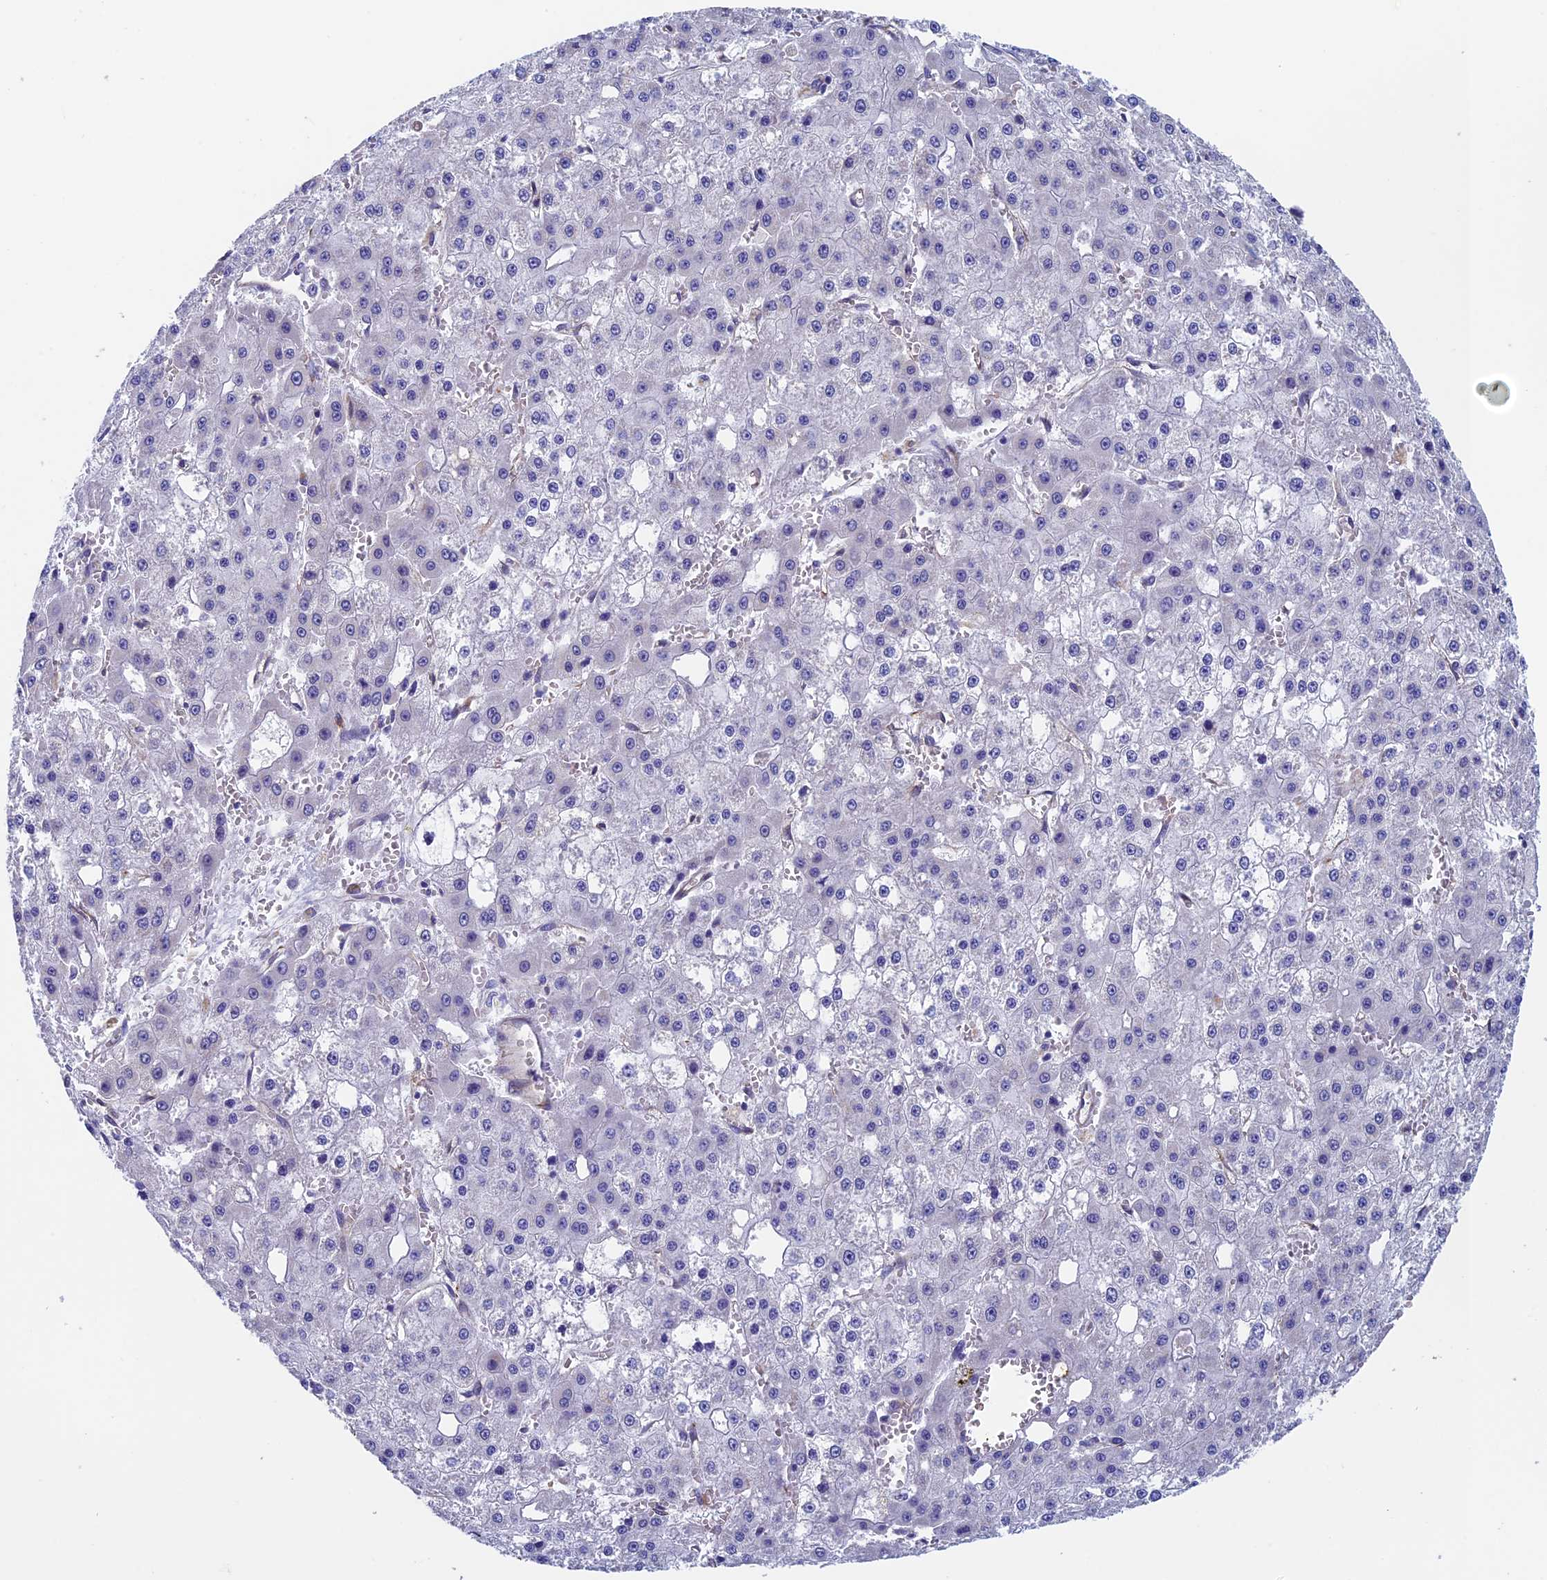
{"staining": {"intensity": "negative", "quantity": "none", "location": "none"}, "tissue": "liver cancer", "cell_type": "Tumor cells", "image_type": "cancer", "snomed": [{"axis": "morphology", "description": "Carcinoma, Hepatocellular, NOS"}, {"axis": "topography", "description": "Liver"}], "caption": "The histopathology image shows no staining of tumor cells in liver cancer.", "gene": "INSYN1", "patient": {"sex": "male", "age": 47}}